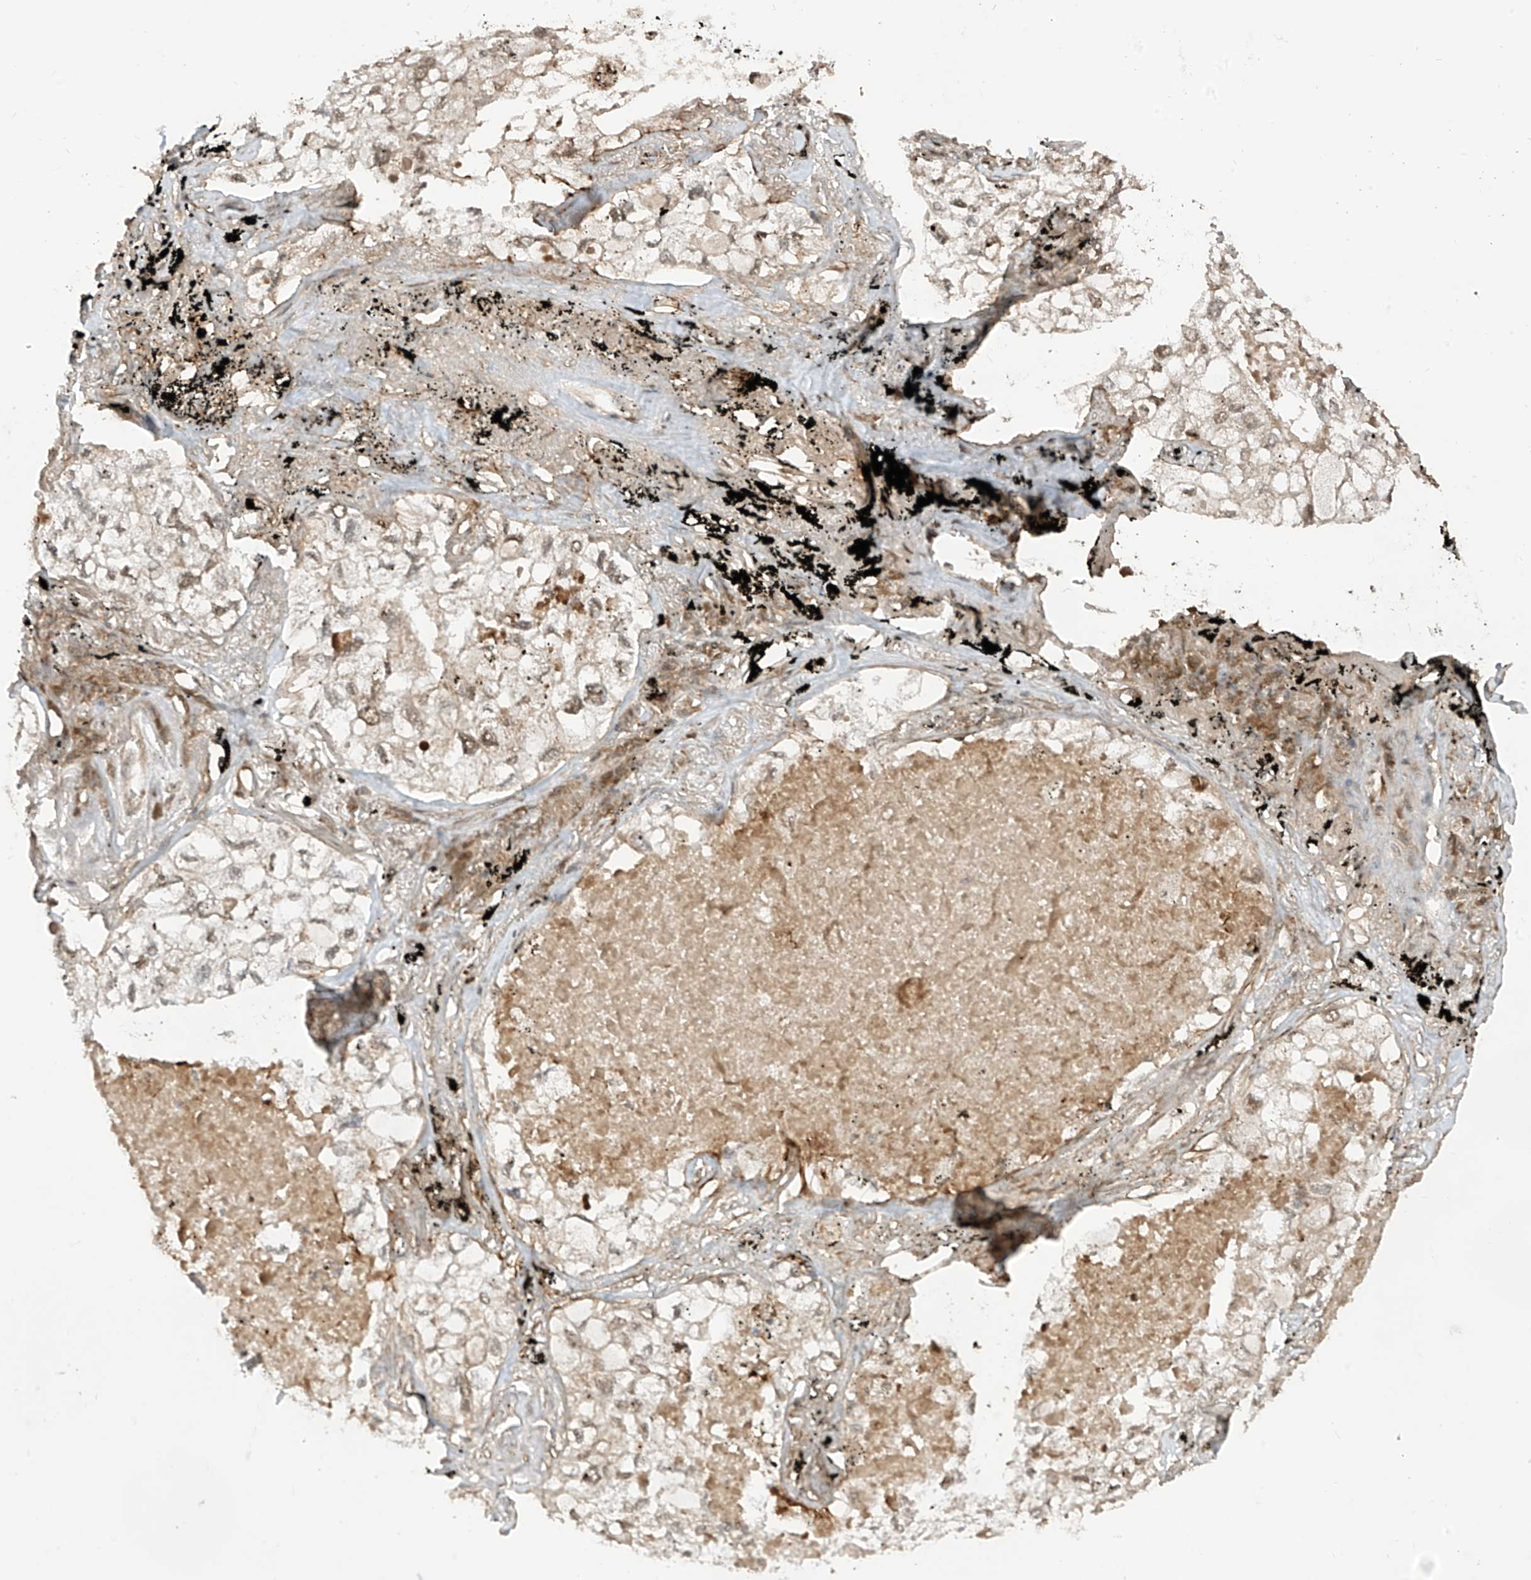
{"staining": {"intensity": "weak", "quantity": ">75%", "location": "cytoplasmic/membranous,nuclear"}, "tissue": "lung cancer", "cell_type": "Tumor cells", "image_type": "cancer", "snomed": [{"axis": "morphology", "description": "Adenocarcinoma, NOS"}, {"axis": "topography", "description": "Lung"}], "caption": "Immunohistochemistry photomicrograph of lung cancer (adenocarcinoma) stained for a protein (brown), which exhibits low levels of weak cytoplasmic/membranous and nuclear positivity in about >75% of tumor cells.", "gene": "LCOR", "patient": {"sex": "male", "age": 65}}